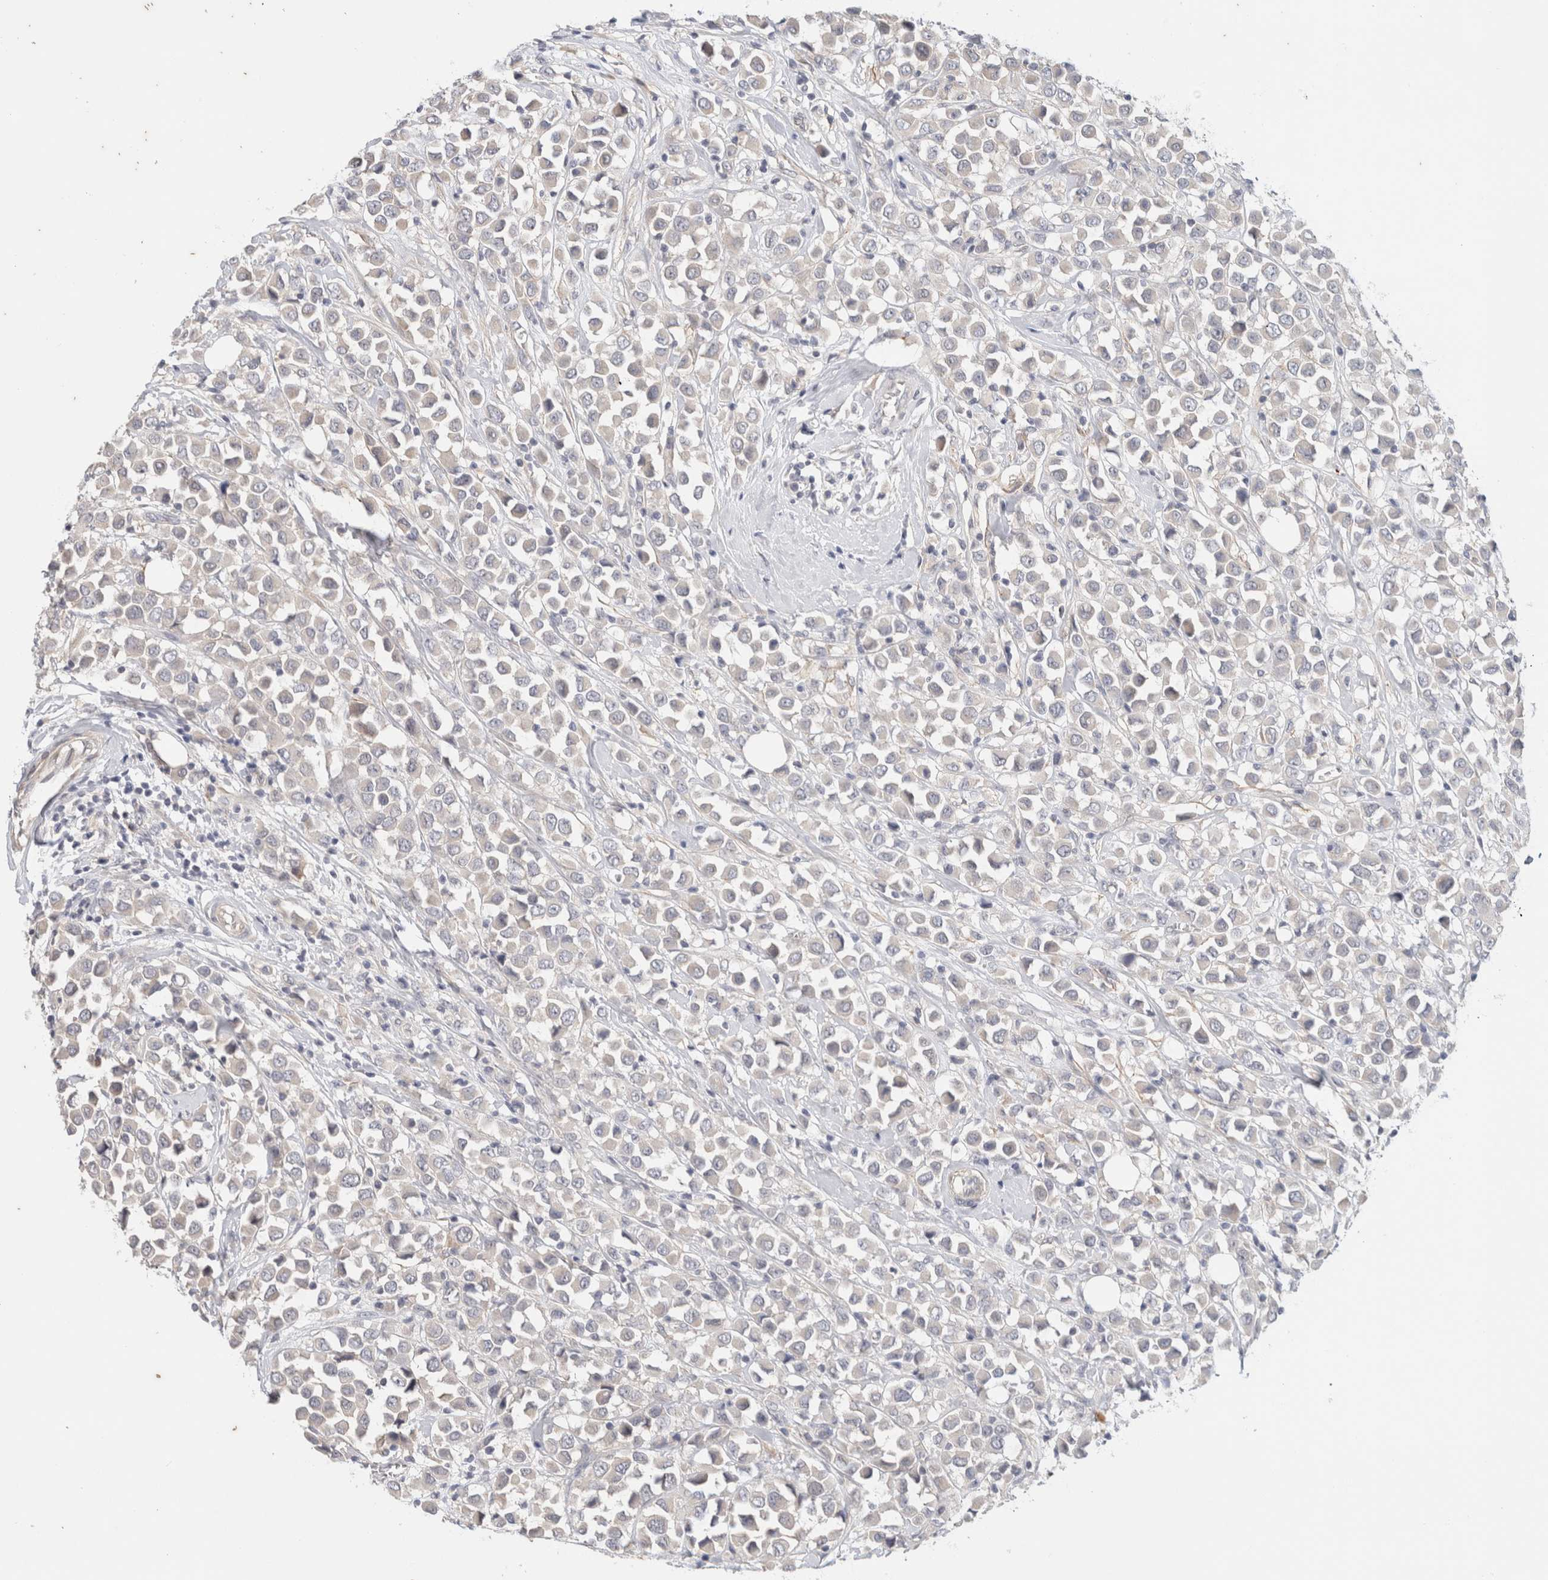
{"staining": {"intensity": "negative", "quantity": "none", "location": "none"}, "tissue": "breast cancer", "cell_type": "Tumor cells", "image_type": "cancer", "snomed": [{"axis": "morphology", "description": "Duct carcinoma"}, {"axis": "topography", "description": "Breast"}], "caption": "Immunohistochemistry (IHC) photomicrograph of neoplastic tissue: human breast cancer (infiltrating ductal carcinoma) stained with DAB demonstrates no significant protein positivity in tumor cells. (Immunohistochemistry, brightfield microscopy, high magnification).", "gene": "SPRTN", "patient": {"sex": "female", "age": 61}}